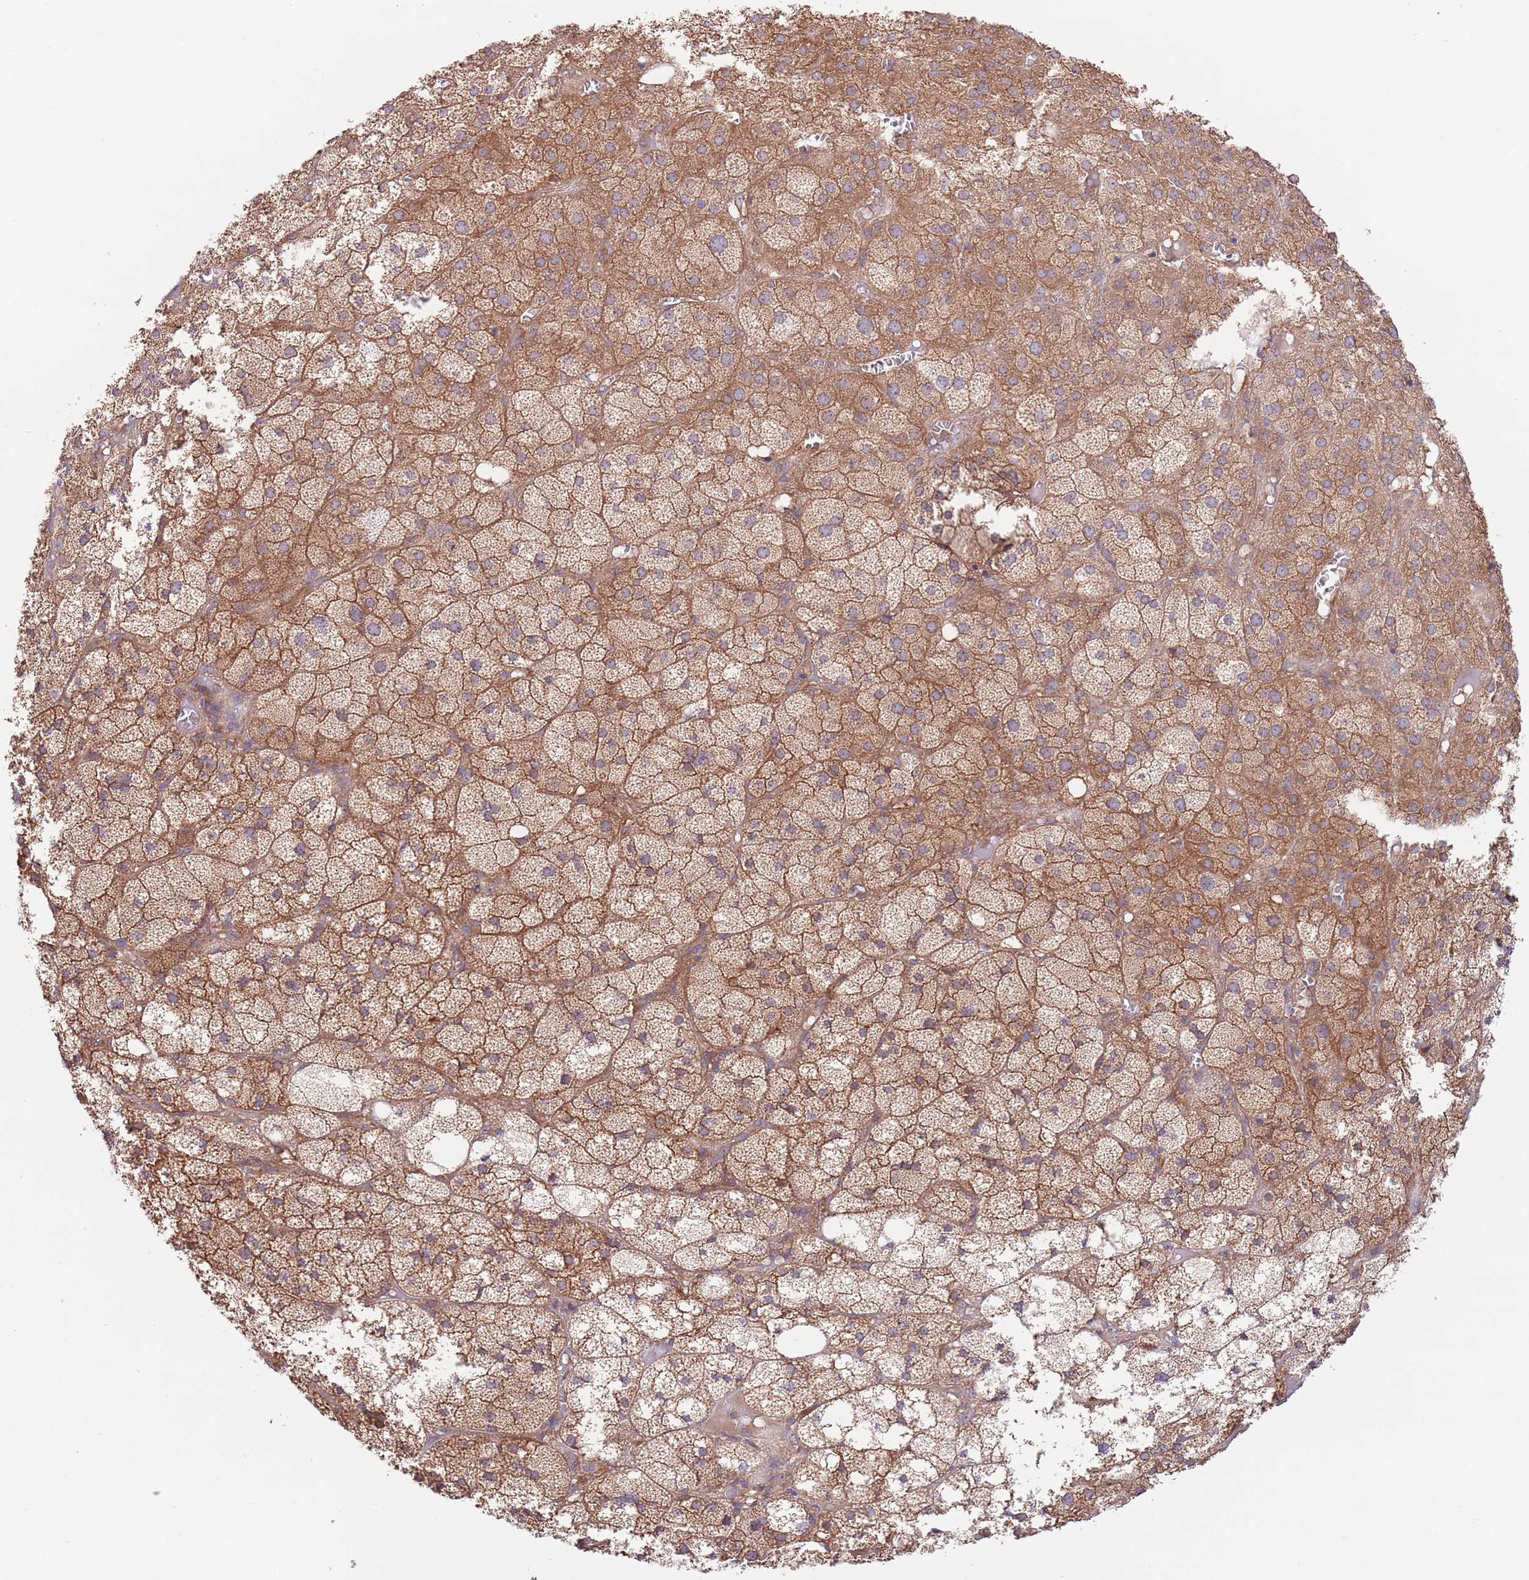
{"staining": {"intensity": "strong", "quantity": ">75%", "location": "cytoplasmic/membranous"}, "tissue": "adrenal gland", "cell_type": "Glandular cells", "image_type": "normal", "snomed": [{"axis": "morphology", "description": "Normal tissue, NOS"}, {"axis": "topography", "description": "Adrenal gland"}], "caption": "Immunohistochemistry micrograph of benign adrenal gland stained for a protein (brown), which shows high levels of strong cytoplasmic/membranous positivity in about >75% of glandular cells.", "gene": "EIF3F", "patient": {"sex": "female", "age": 61}}